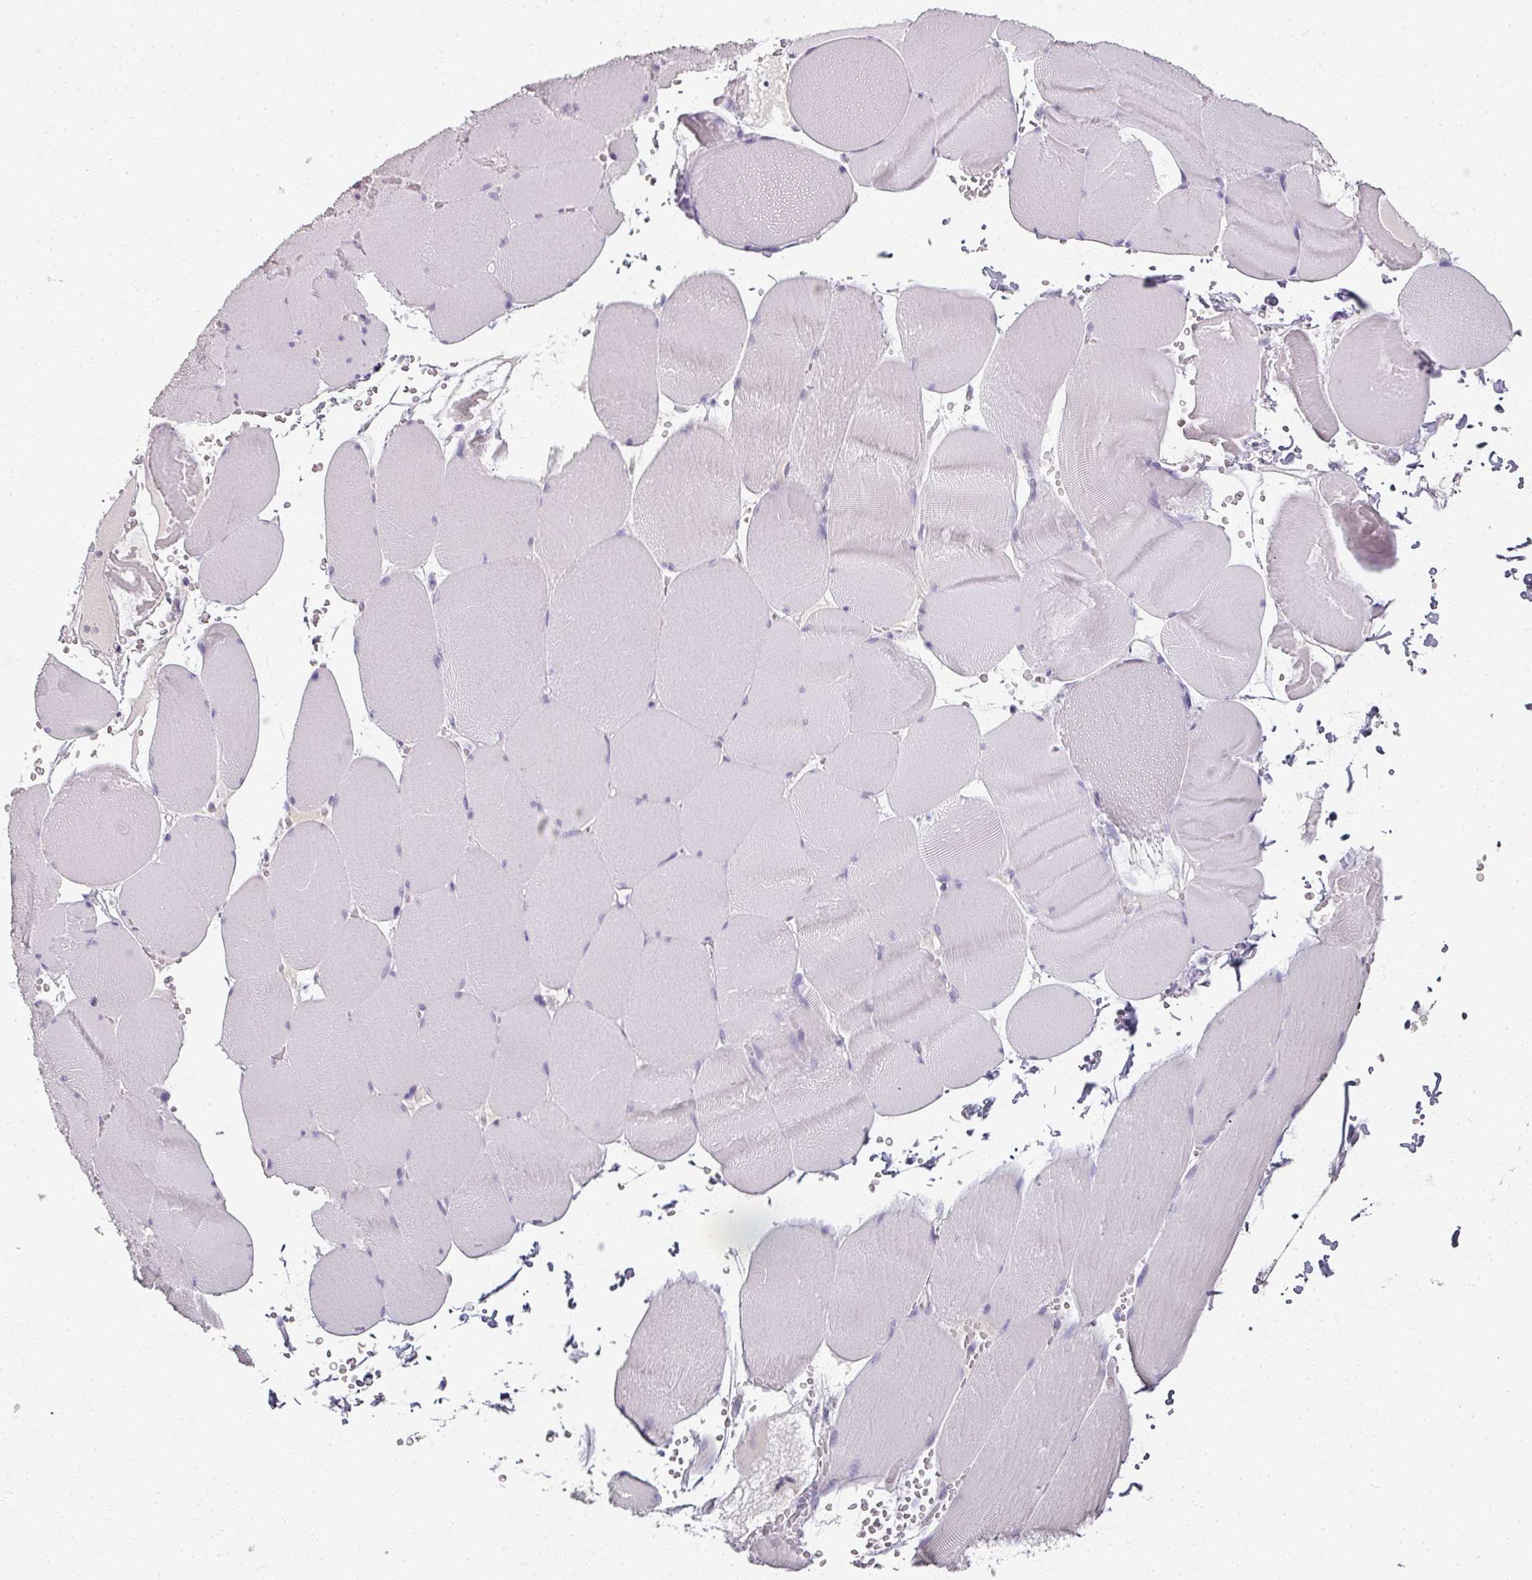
{"staining": {"intensity": "negative", "quantity": "none", "location": "none"}, "tissue": "skeletal muscle", "cell_type": "Myocytes", "image_type": "normal", "snomed": [{"axis": "morphology", "description": "Normal tissue, NOS"}, {"axis": "topography", "description": "Skeletal muscle"}, {"axis": "topography", "description": "Head-Neck"}], "caption": "Immunohistochemistry (IHC) of benign skeletal muscle reveals no staining in myocytes.", "gene": "REG3A", "patient": {"sex": "male", "age": 66}}